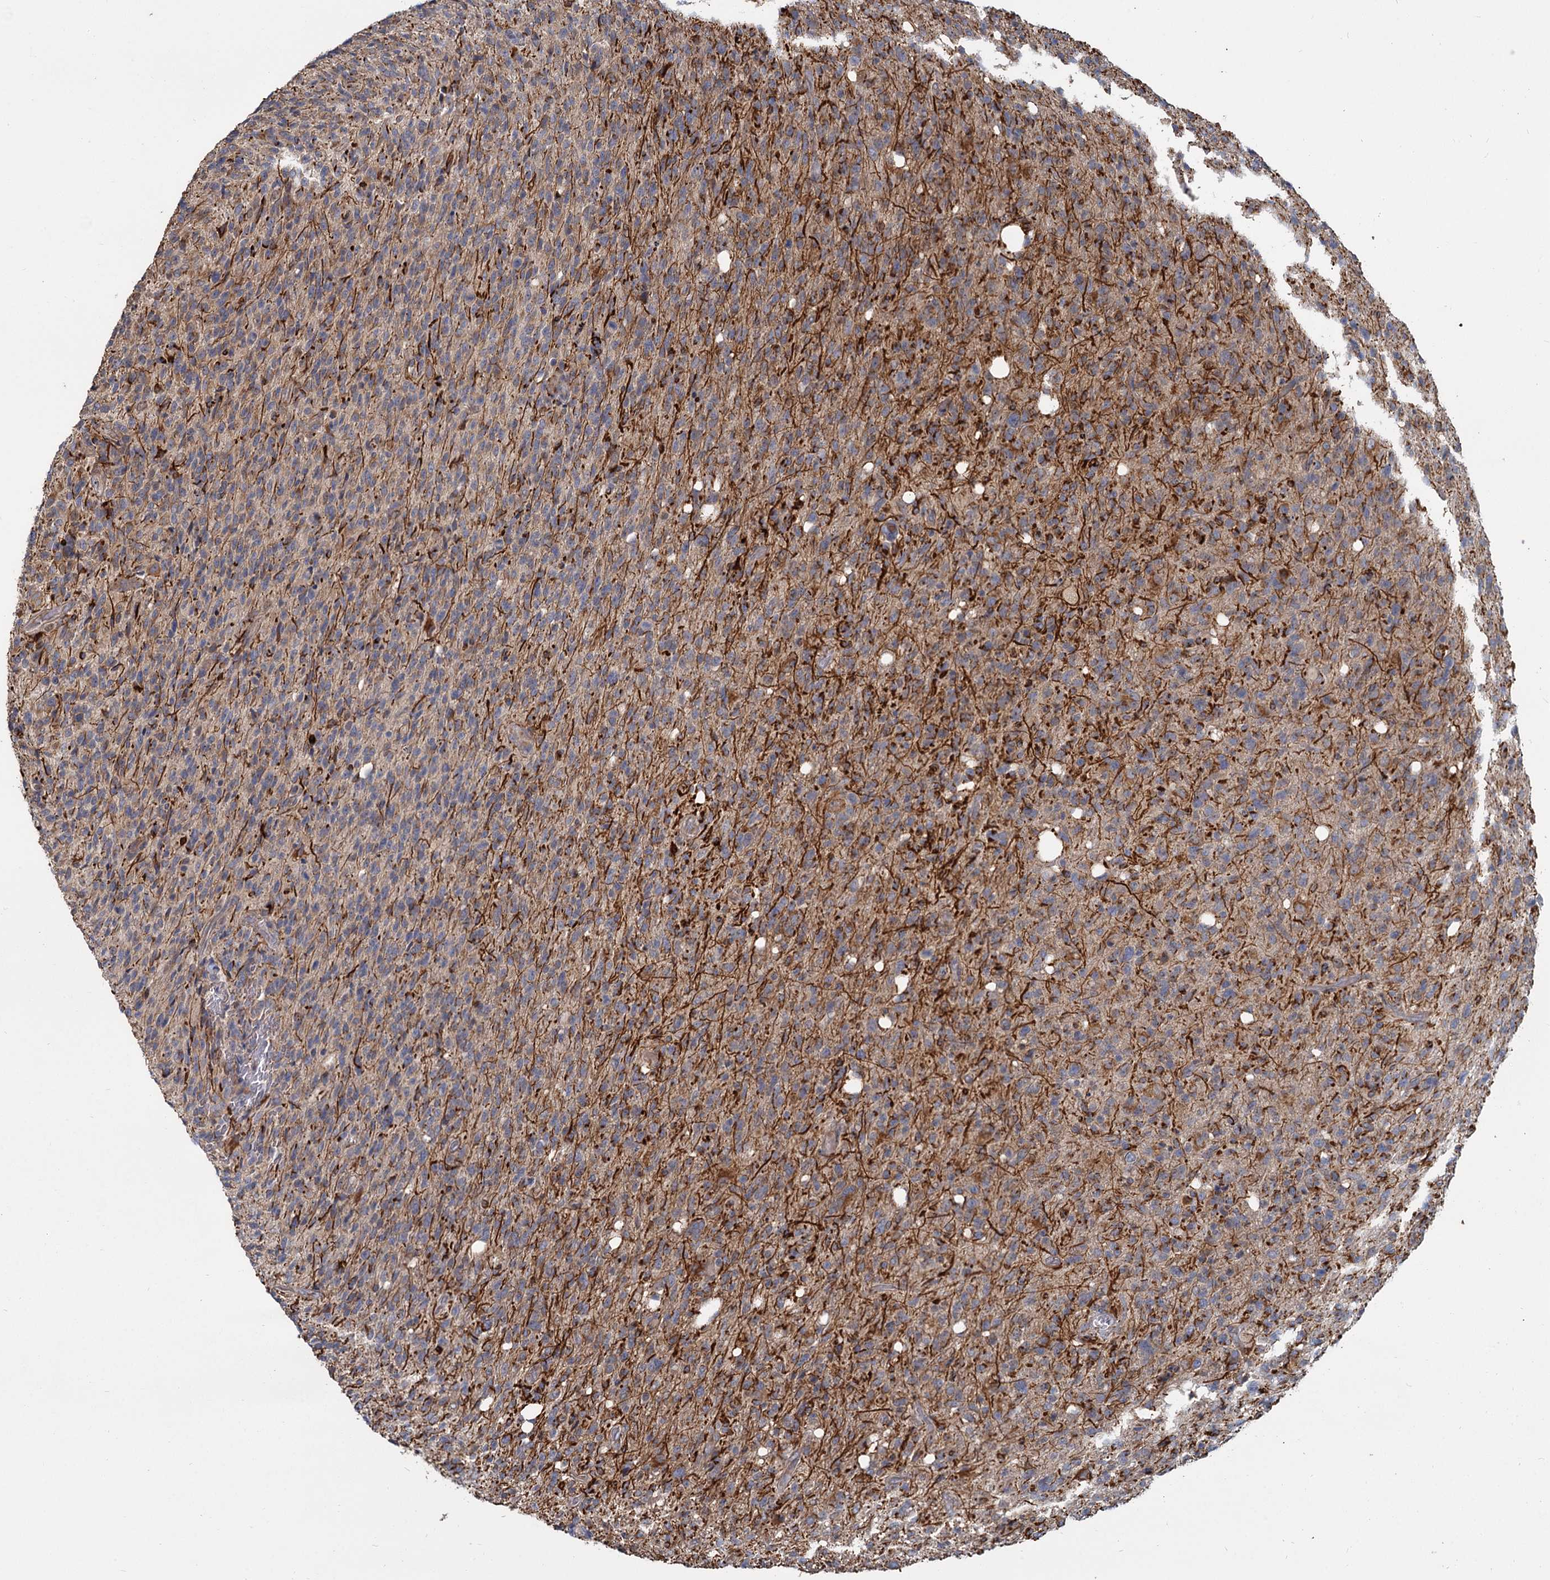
{"staining": {"intensity": "moderate", "quantity": "<25%", "location": "cytoplasmic/membranous"}, "tissue": "glioma", "cell_type": "Tumor cells", "image_type": "cancer", "snomed": [{"axis": "morphology", "description": "Glioma, malignant, High grade"}, {"axis": "topography", "description": "Brain"}], "caption": "Glioma was stained to show a protein in brown. There is low levels of moderate cytoplasmic/membranous expression in about <25% of tumor cells. Immunohistochemistry stains the protein in brown and the nuclei are stained blue.", "gene": "LRRC51", "patient": {"sex": "female", "age": 57}}